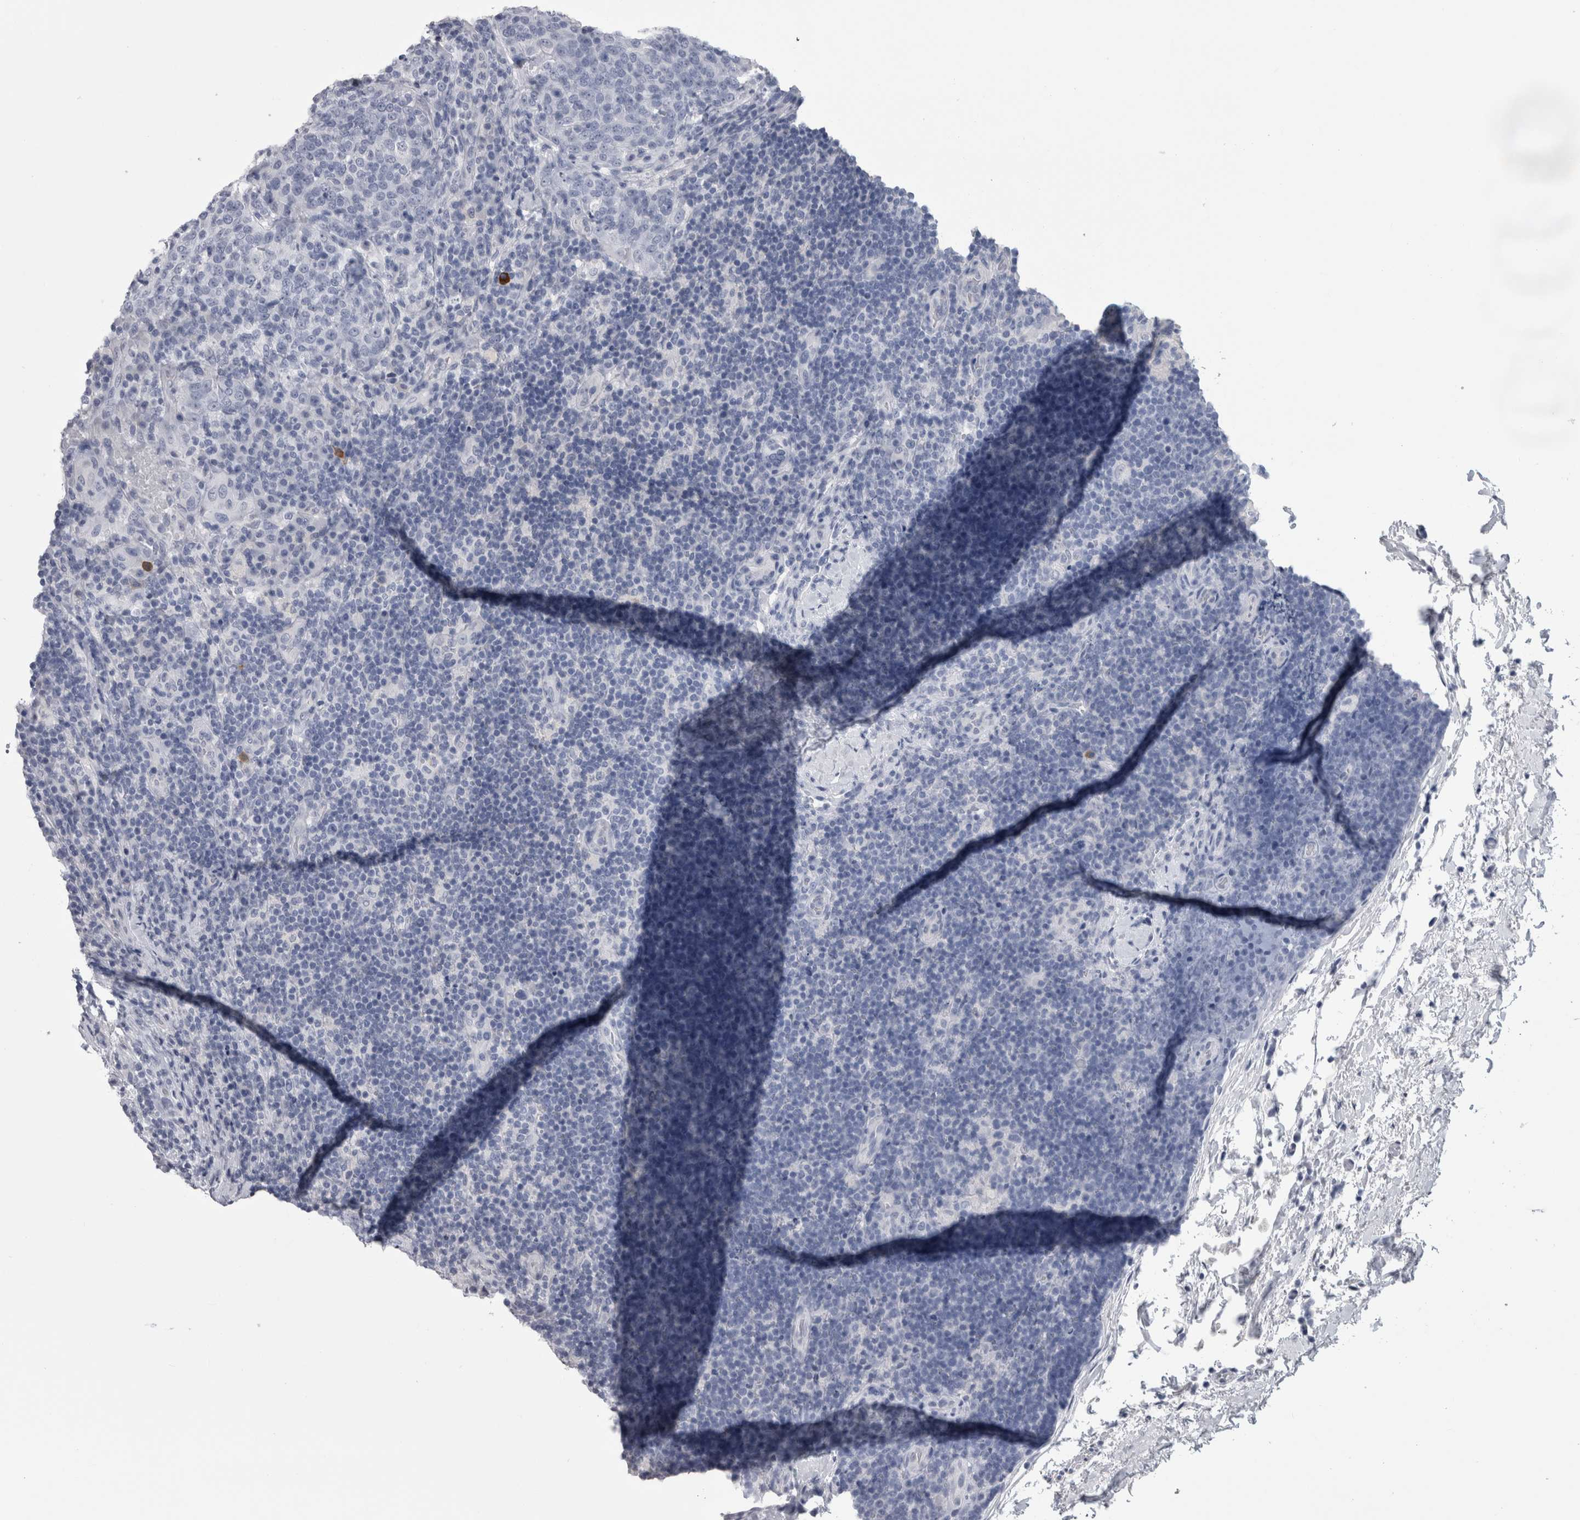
{"staining": {"intensity": "negative", "quantity": "none", "location": "none"}, "tissue": "head and neck cancer", "cell_type": "Tumor cells", "image_type": "cancer", "snomed": [{"axis": "morphology", "description": "Squamous cell carcinoma, NOS"}, {"axis": "morphology", "description": "Squamous cell carcinoma, metastatic, NOS"}, {"axis": "topography", "description": "Lymph node"}, {"axis": "topography", "description": "Head-Neck"}], "caption": "DAB (3,3'-diaminobenzidine) immunohistochemical staining of head and neck squamous cell carcinoma demonstrates no significant expression in tumor cells. Brightfield microscopy of immunohistochemistry (IHC) stained with DAB (brown) and hematoxylin (blue), captured at high magnification.", "gene": "AFMID", "patient": {"sex": "male", "age": 62}}